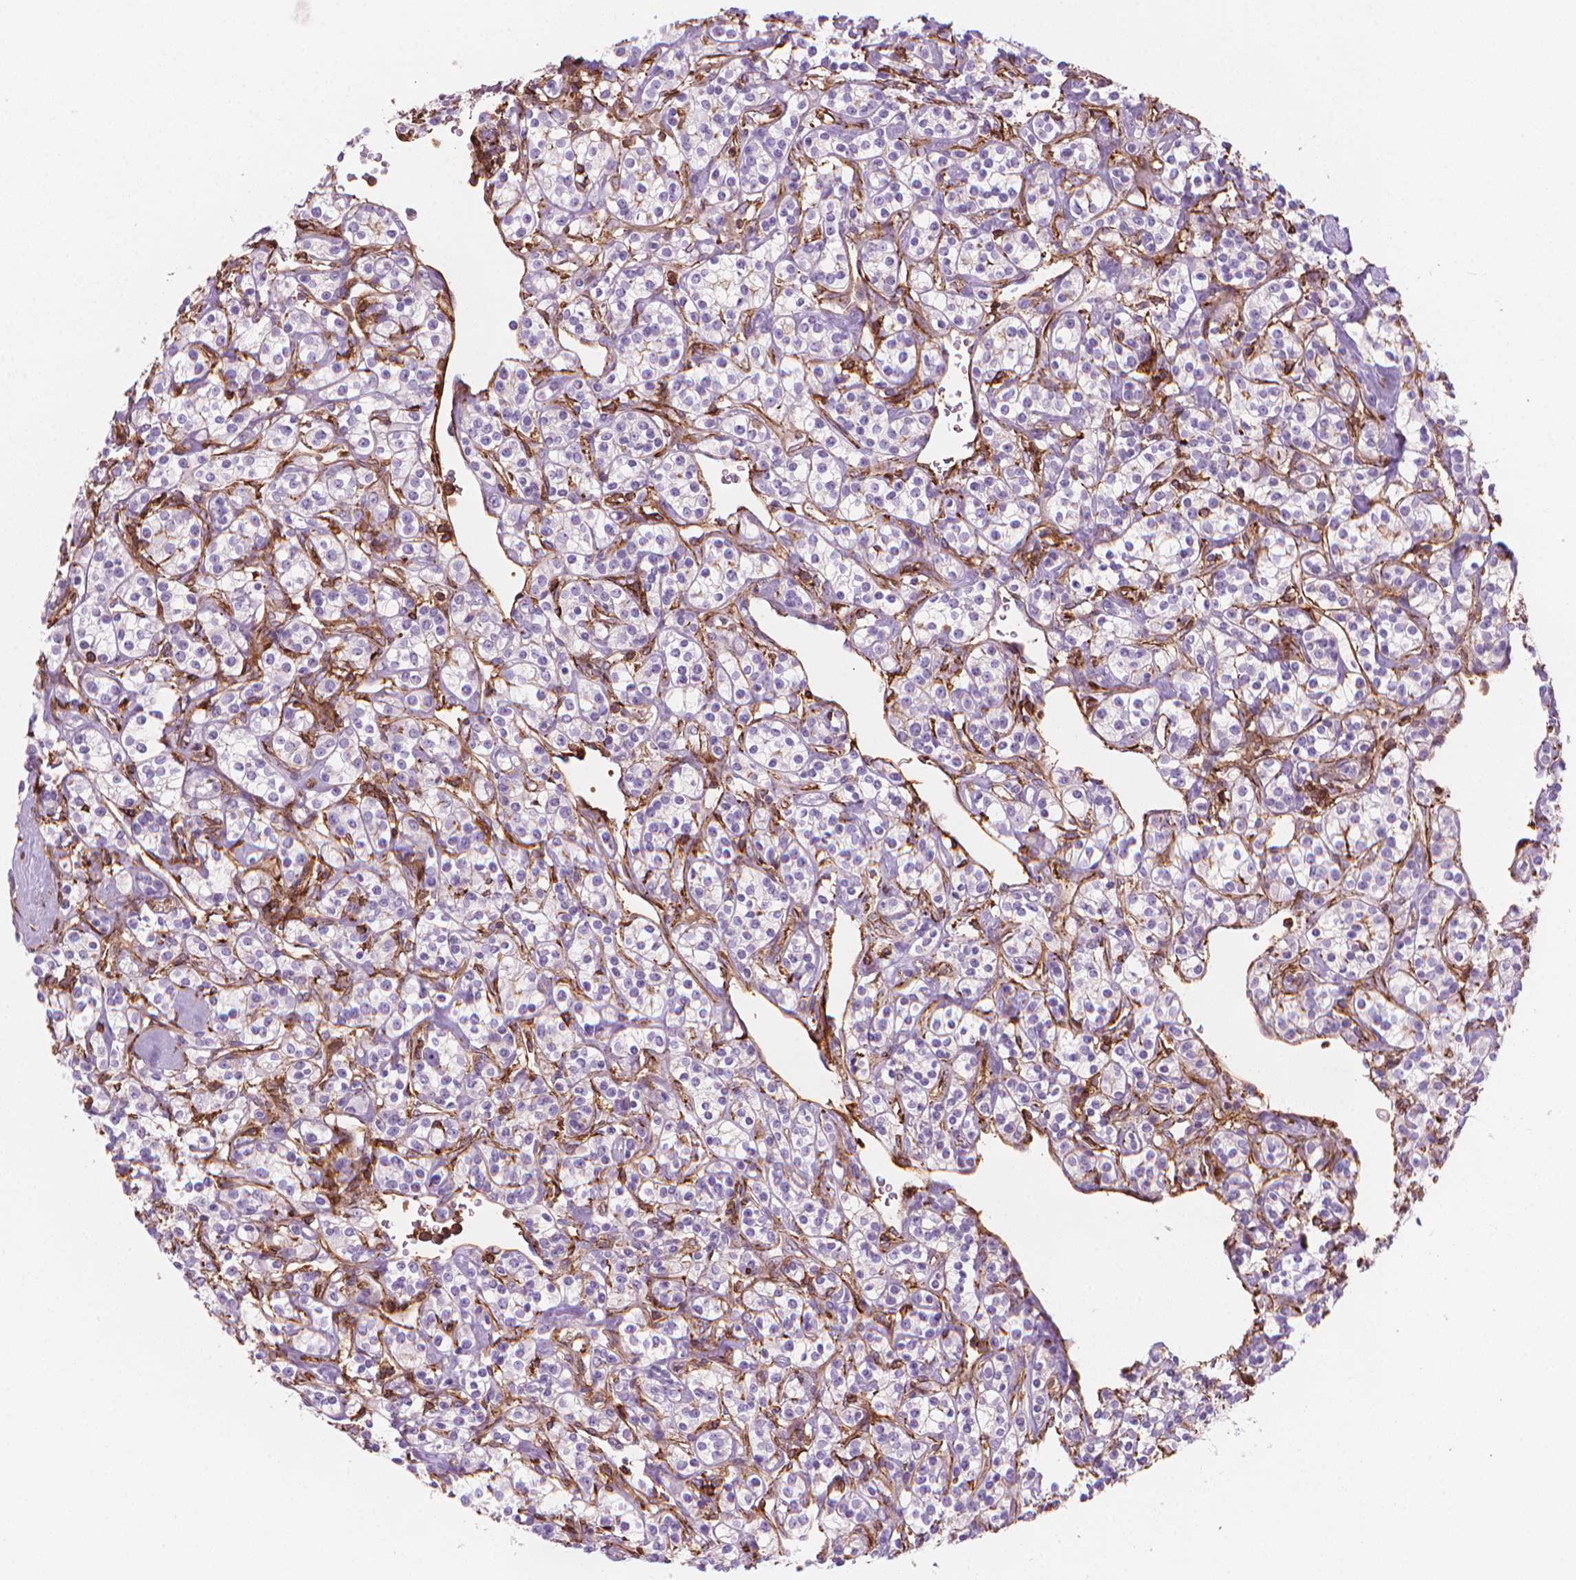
{"staining": {"intensity": "negative", "quantity": "none", "location": "none"}, "tissue": "renal cancer", "cell_type": "Tumor cells", "image_type": "cancer", "snomed": [{"axis": "morphology", "description": "Adenocarcinoma, NOS"}, {"axis": "topography", "description": "Kidney"}], "caption": "Tumor cells are negative for protein expression in human renal cancer (adenocarcinoma). (DAB (3,3'-diaminobenzidine) IHC with hematoxylin counter stain).", "gene": "PATJ", "patient": {"sex": "male", "age": 77}}